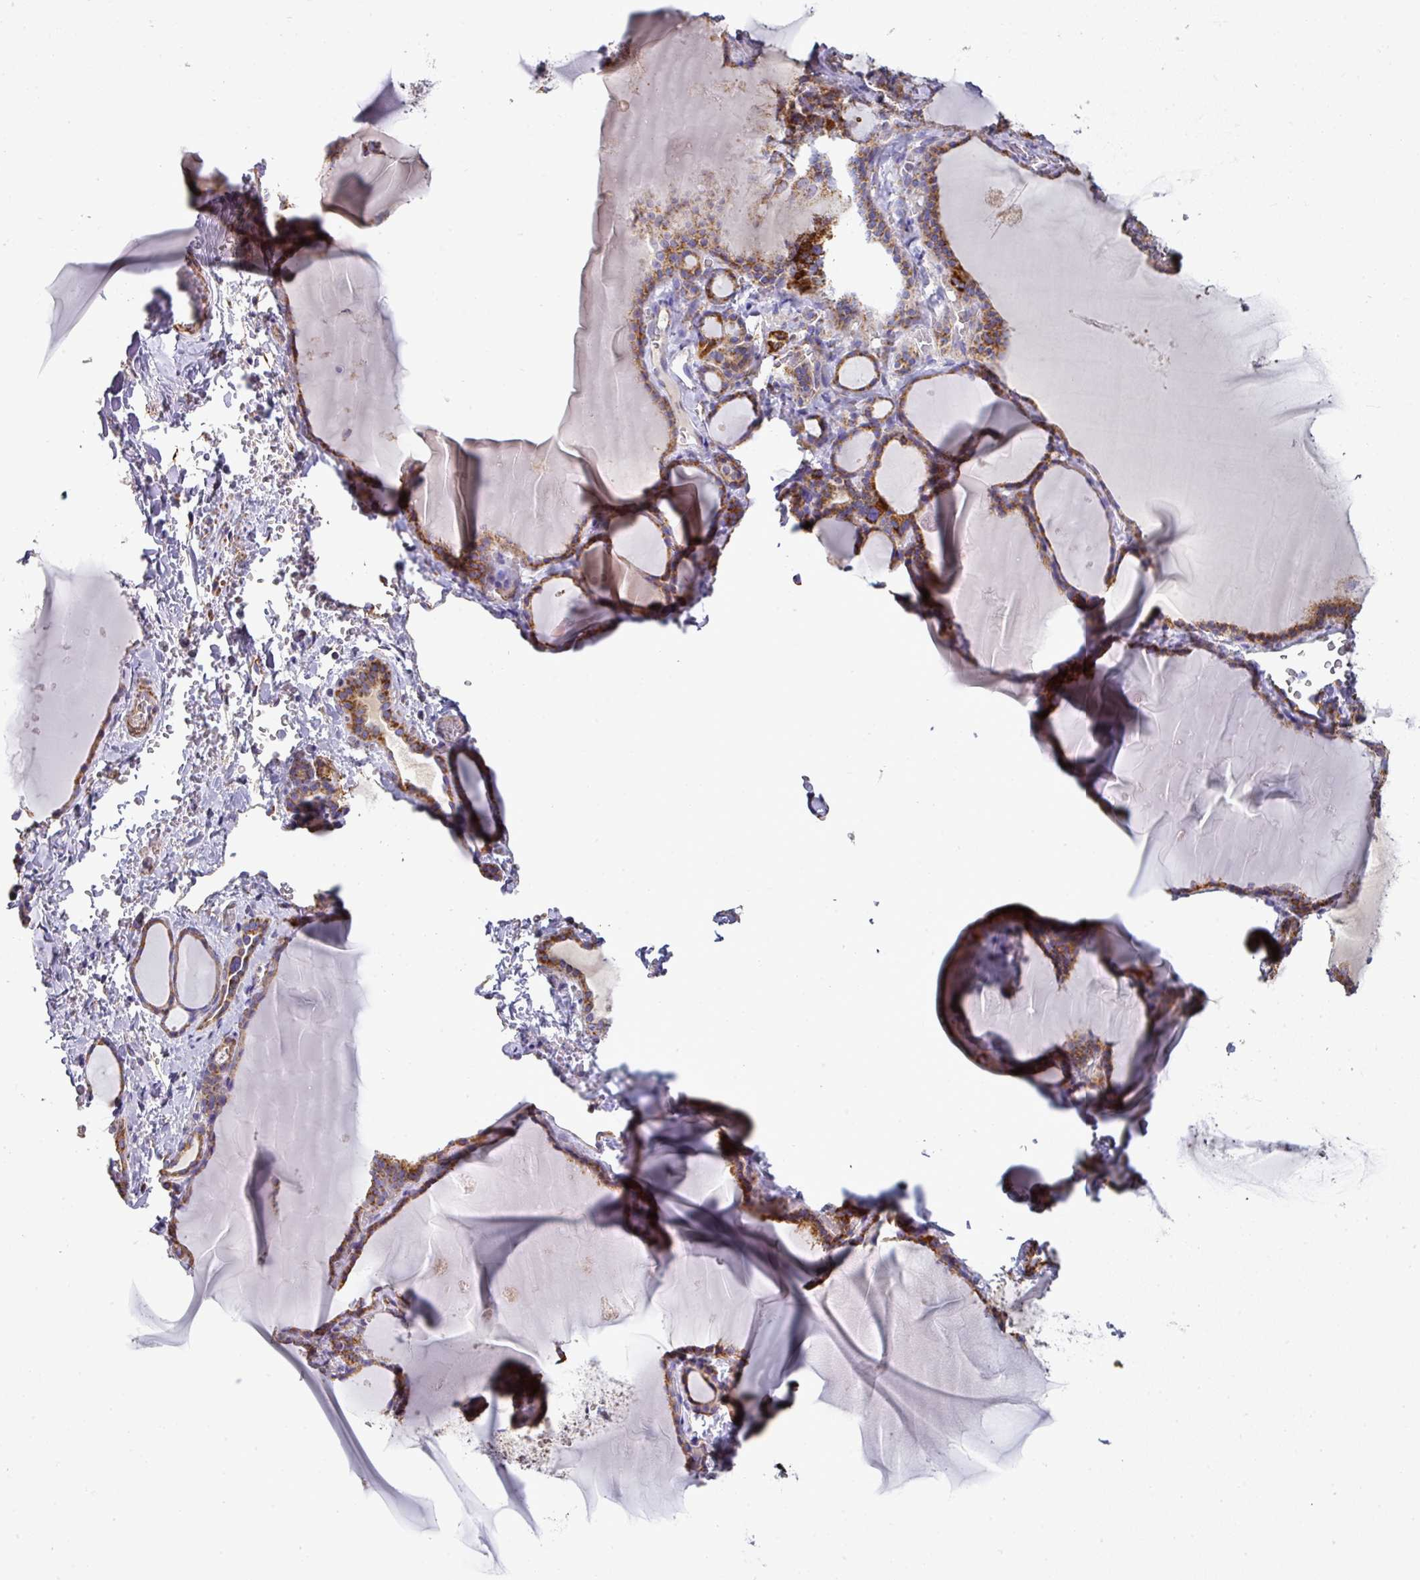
{"staining": {"intensity": "strong", "quantity": ">75%", "location": "cytoplasmic/membranous"}, "tissue": "thyroid gland", "cell_type": "Glandular cells", "image_type": "normal", "snomed": [{"axis": "morphology", "description": "Normal tissue, NOS"}, {"axis": "topography", "description": "Thyroid gland"}], "caption": "The image exhibits a brown stain indicating the presence of a protein in the cytoplasmic/membranous of glandular cells in thyroid gland. Nuclei are stained in blue.", "gene": "UQCRFS1", "patient": {"sex": "female", "age": 49}}